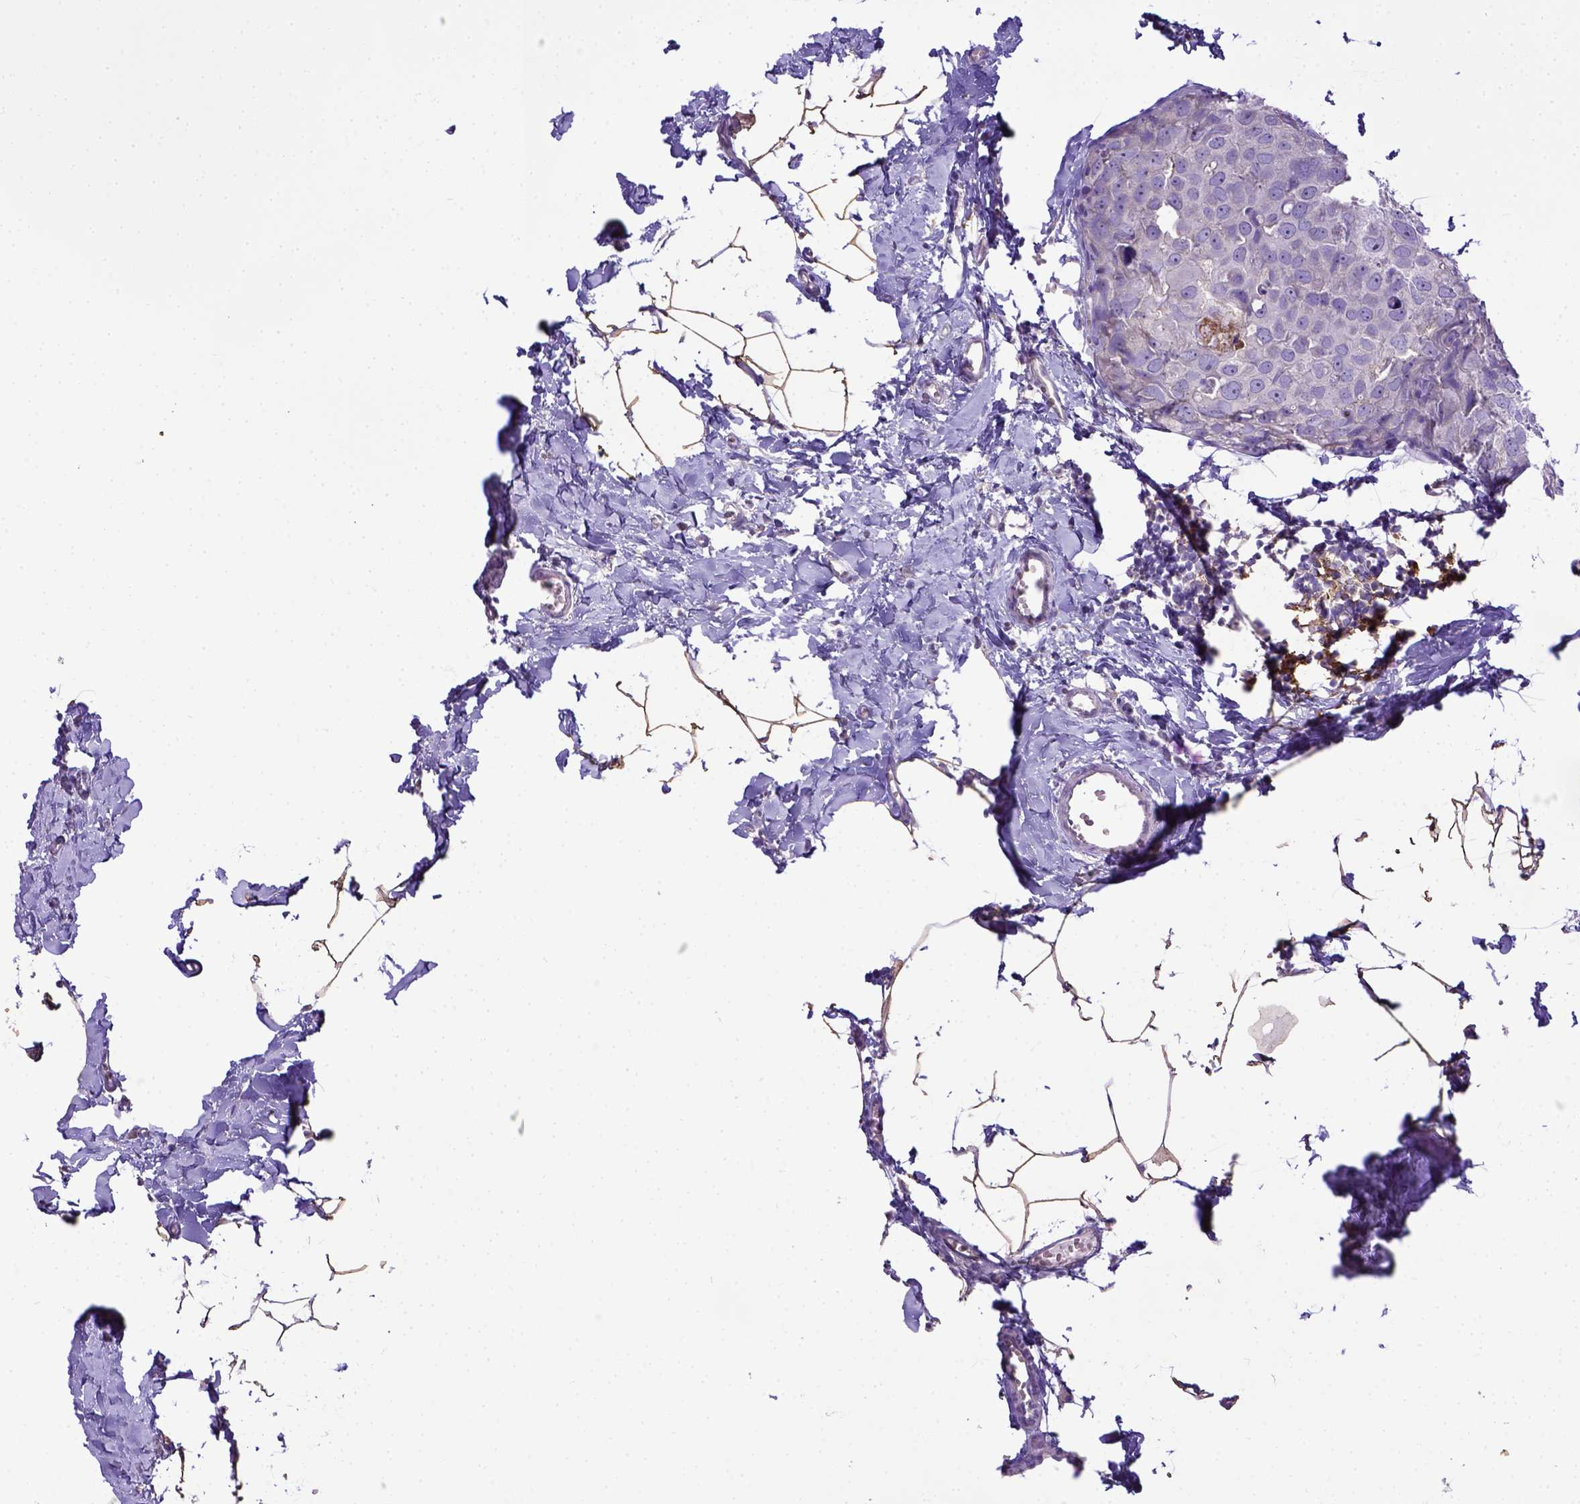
{"staining": {"intensity": "negative", "quantity": "none", "location": "none"}, "tissue": "breast cancer", "cell_type": "Tumor cells", "image_type": "cancer", "snomed": [{"axis": "morphology", "description": "Duct carcinoma"}, {"axis": "topography", "description": "Breast"}], "caption": "An immunohistochemistry (IHC) micrograph of intraductal carcinoma (breast) is shown. There is no staining in tumor cells of intraductal carcinoma (breast). (DAB IHC with hematoxylin counter stain).", "gene": "CD40", "patient": {"sex": "female", "age": 38}}